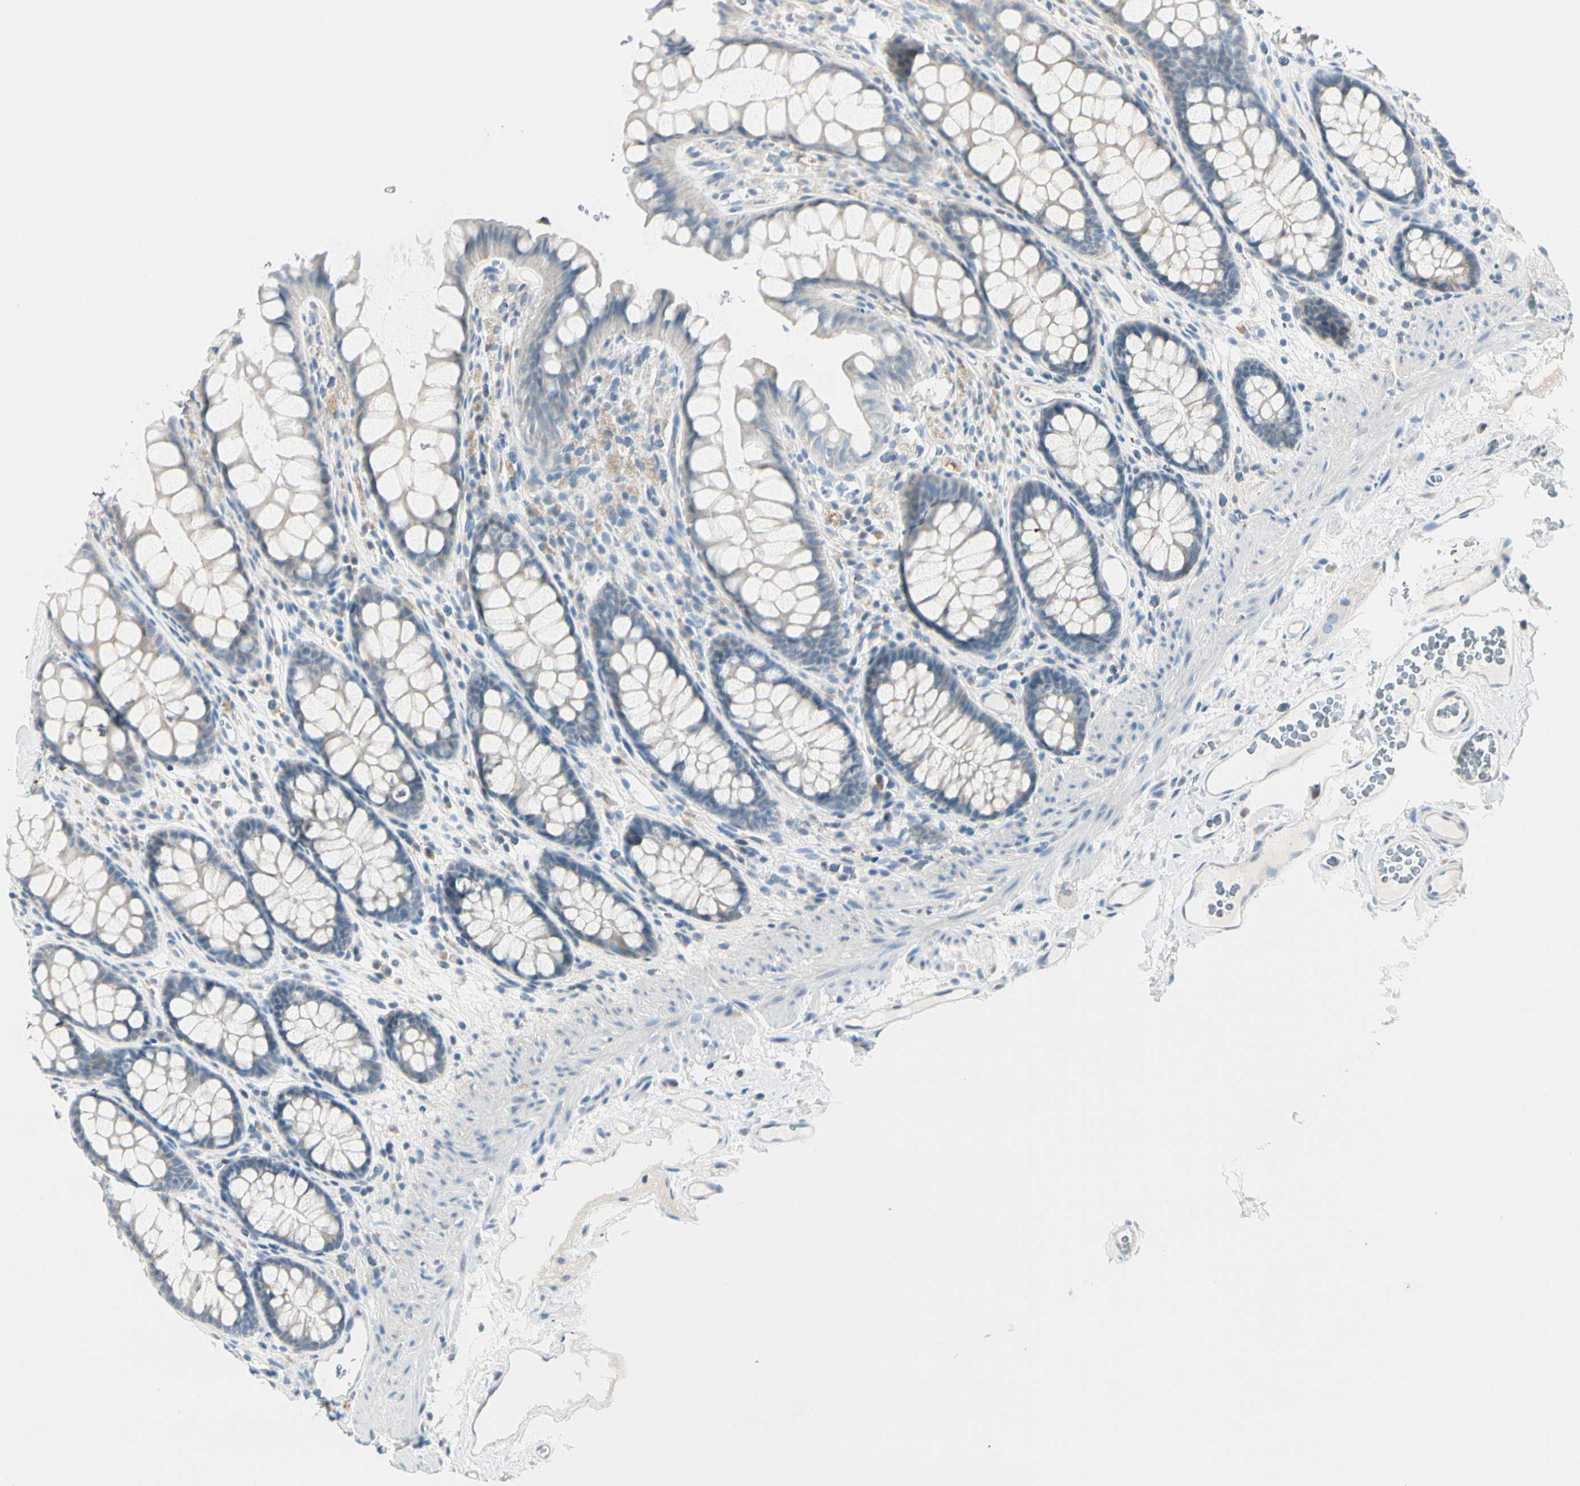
{"staining": {"intensity": "weak", "quantity": "<25%", "location": "cytoplasmic/membranous"}, "tissue": "colon", "cell_type": "Endothelial cells", "image_type": "normal", "snomed": [{"axis": "morphology", "description": "Normal tissue, NOS"}, {"axis": "topography", "description": "Colon"}], "caption": "An image of colon stained for a protein demonstrates no brown staining in endothelial cells.", "gene": "PEBP1", "patient": {"sex": "female", "age": 55}}